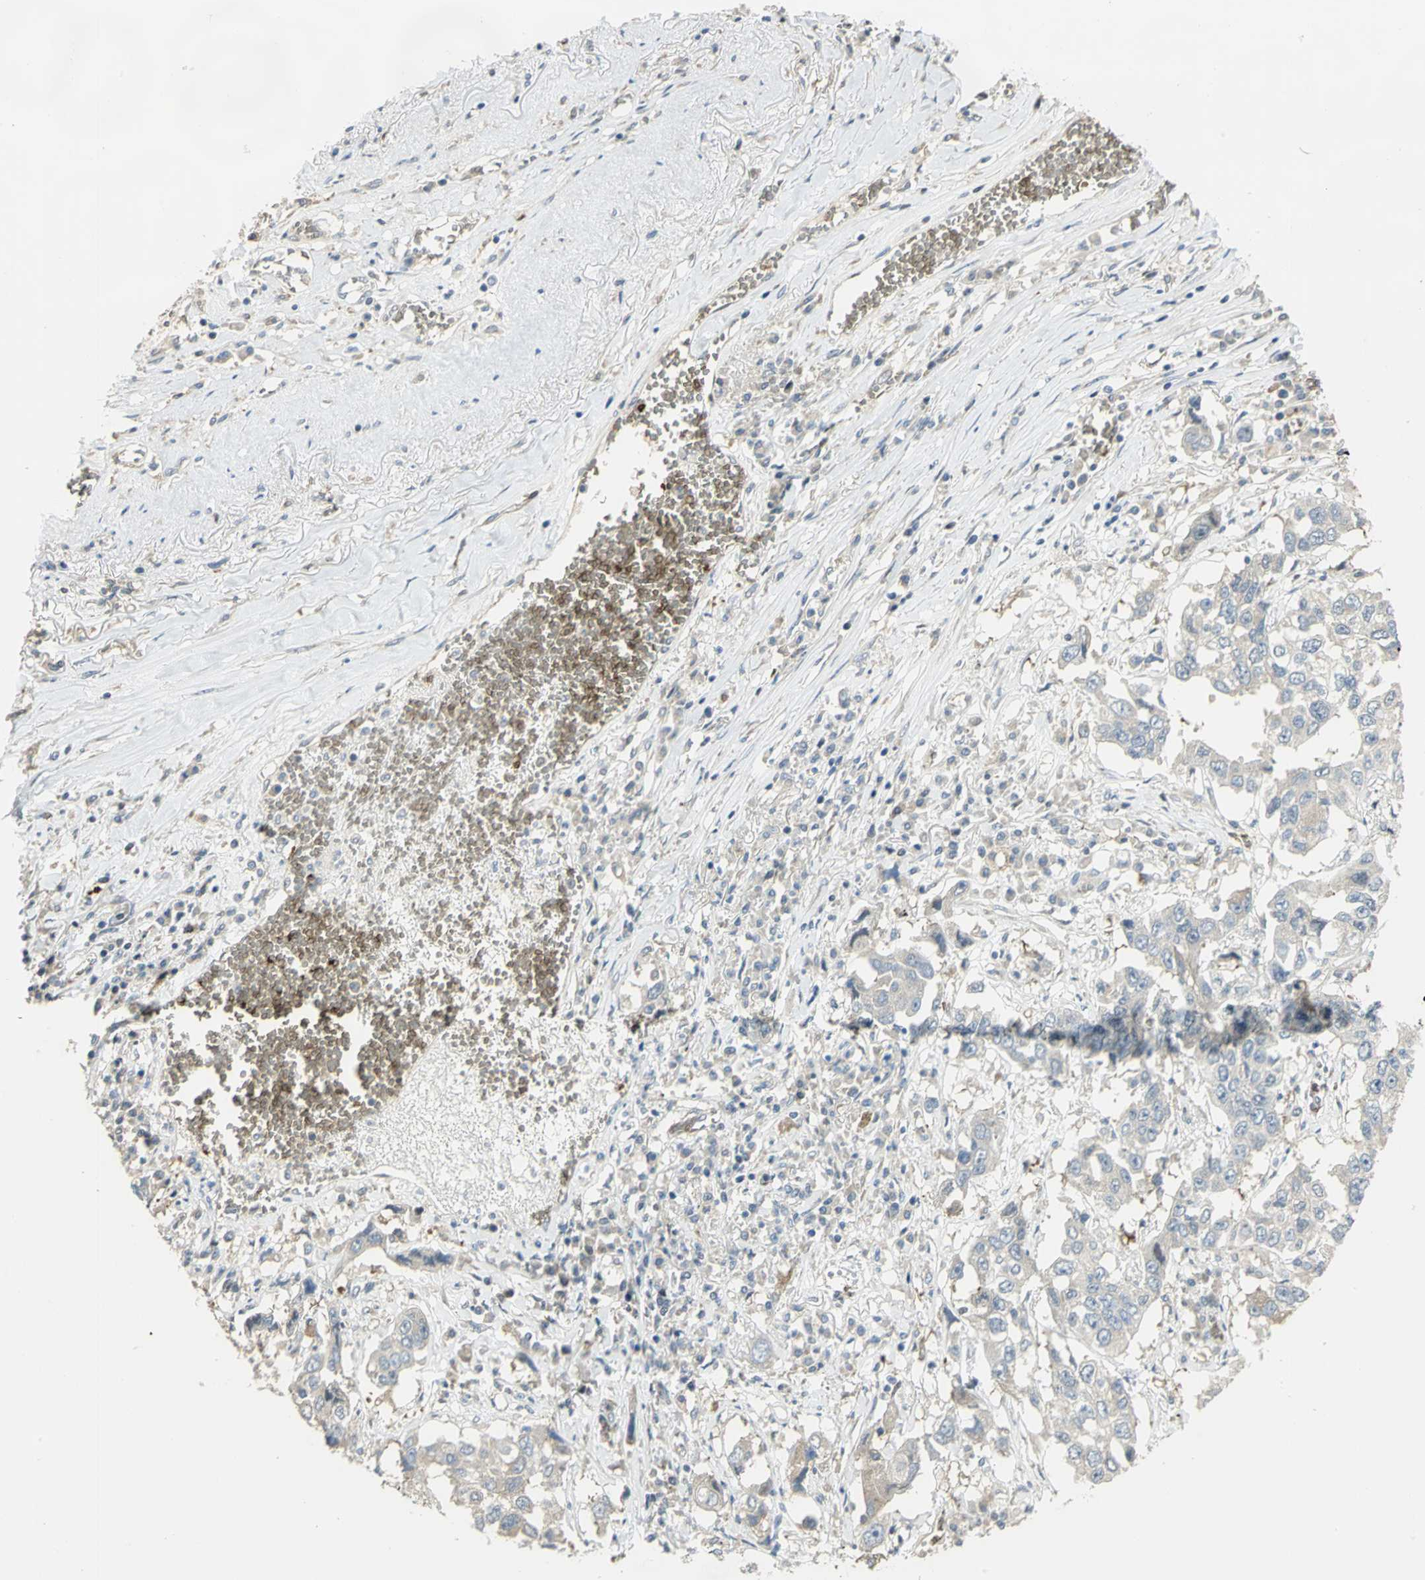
{"staining": {"intensity": "negative", "quantity": "none", "location": "none"}, "tissue": "lung cancer", "cell_type": "Tumor cells", "image_type": "cancer", "snomed": [{"axis": "morphology", "description": "Squamous cell carcinoma, NOS"}, {"axis": "topography", "description": "Lung"}], "caption": "A photomicrograph of squamous cell carcinoma (lung) stained for a protein exhibits no brown staining in tumor cells.", "gene": "ANK1", "patient": {"sex": "male", "age": 71}}